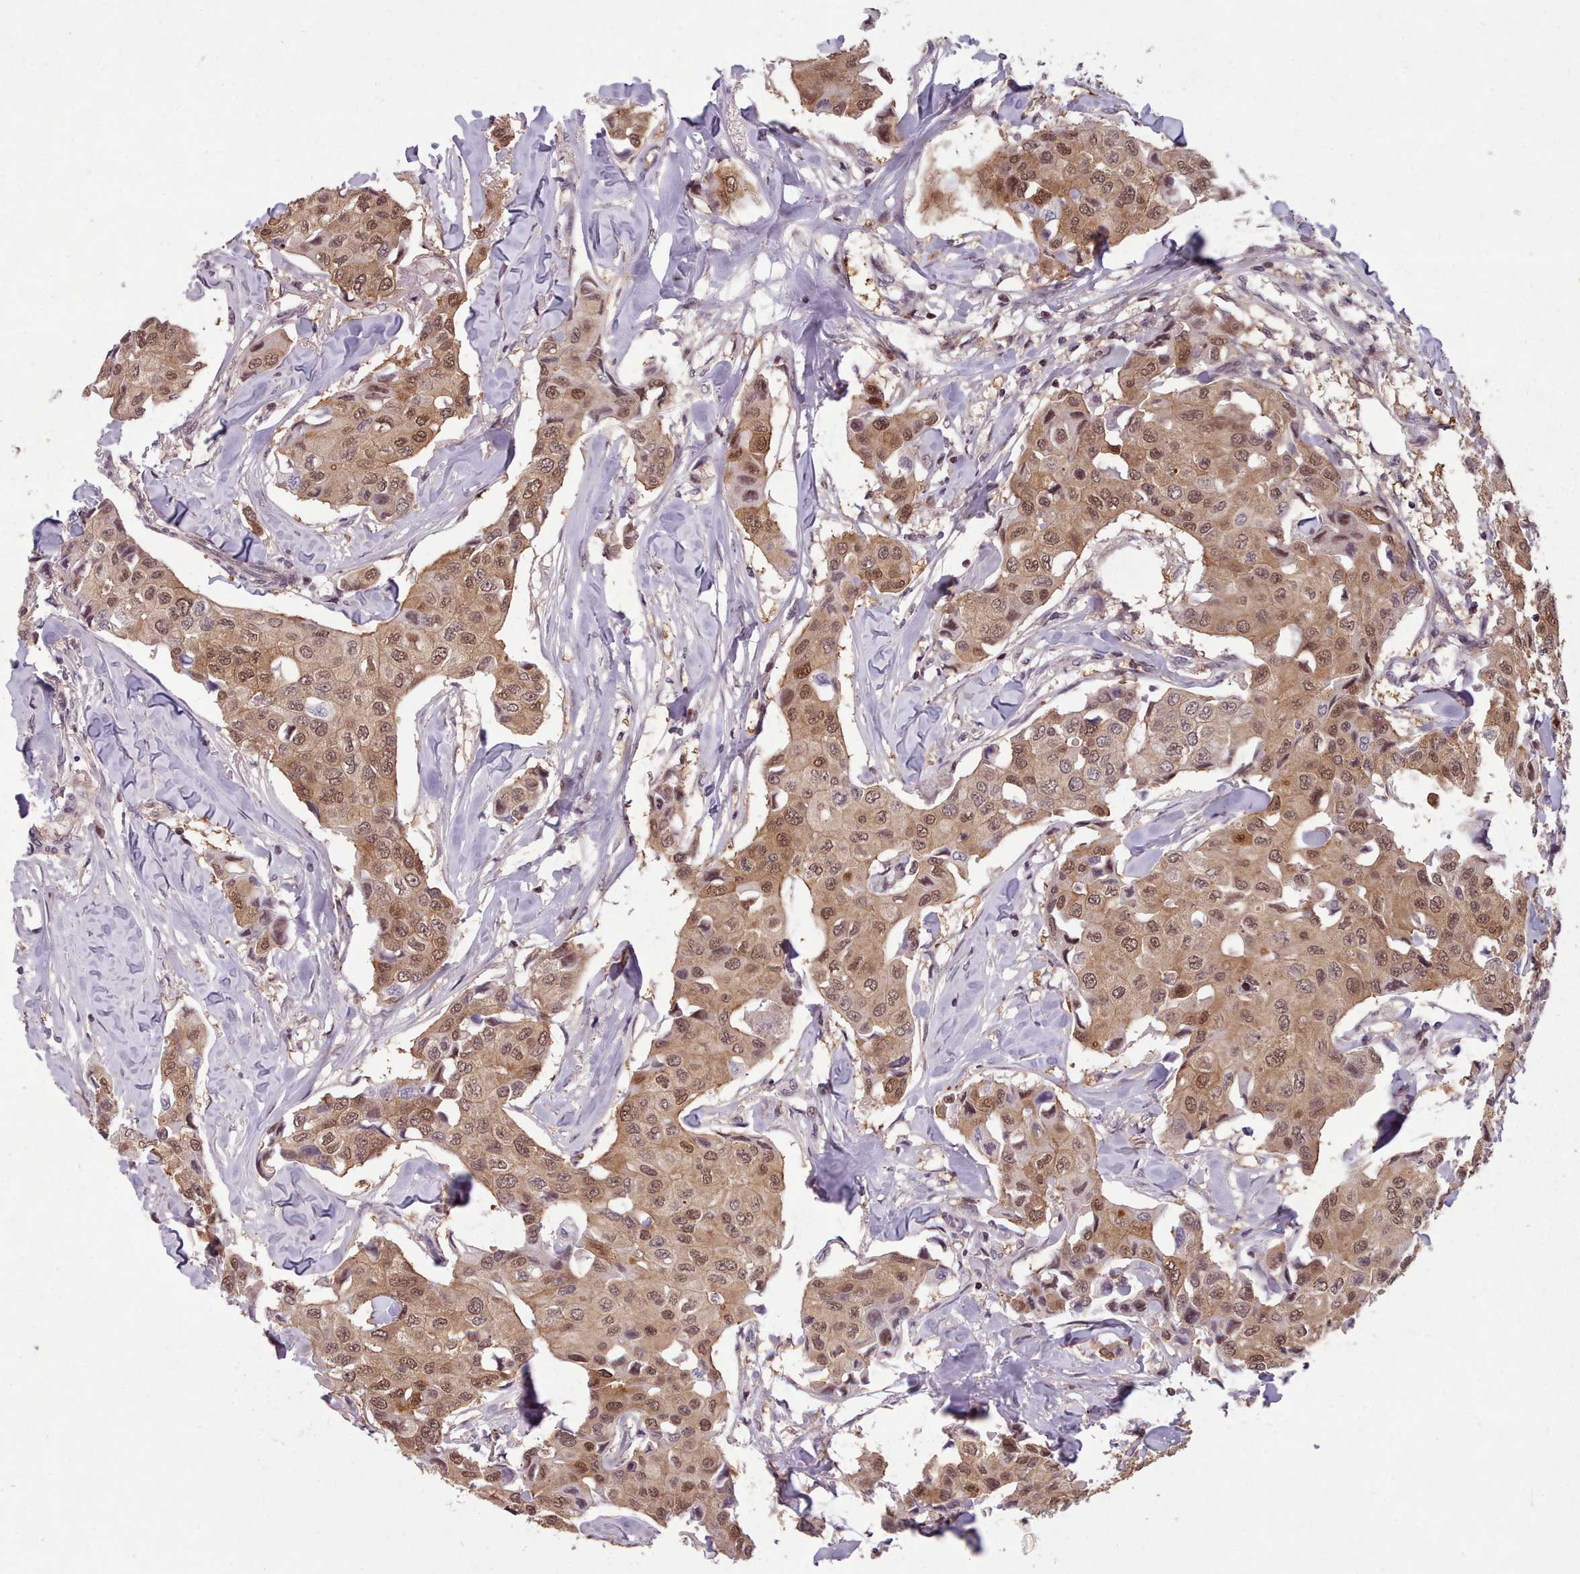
{"staining": {"intensity": "moderate", "quantity": ">75%", "location": "cytoplasmic/membranous,nuclear"}, "tissue": "breast cancer", "cell_type": "Tumor cells", "image_type": "cancer", "snomed": [{"axis": "morphology", "description": "Duct carcinoma"}, {"axis": "topography", "description": "Breast"}], "caption": "Moderate cytoplasmic/membranous and nuclear expression is appreciated in approximately >75% of tumor cells in infiltrating ductal carcinoma (breast).", "gene": "ENSA", "patient": {"sex": "female", "age": 80}}